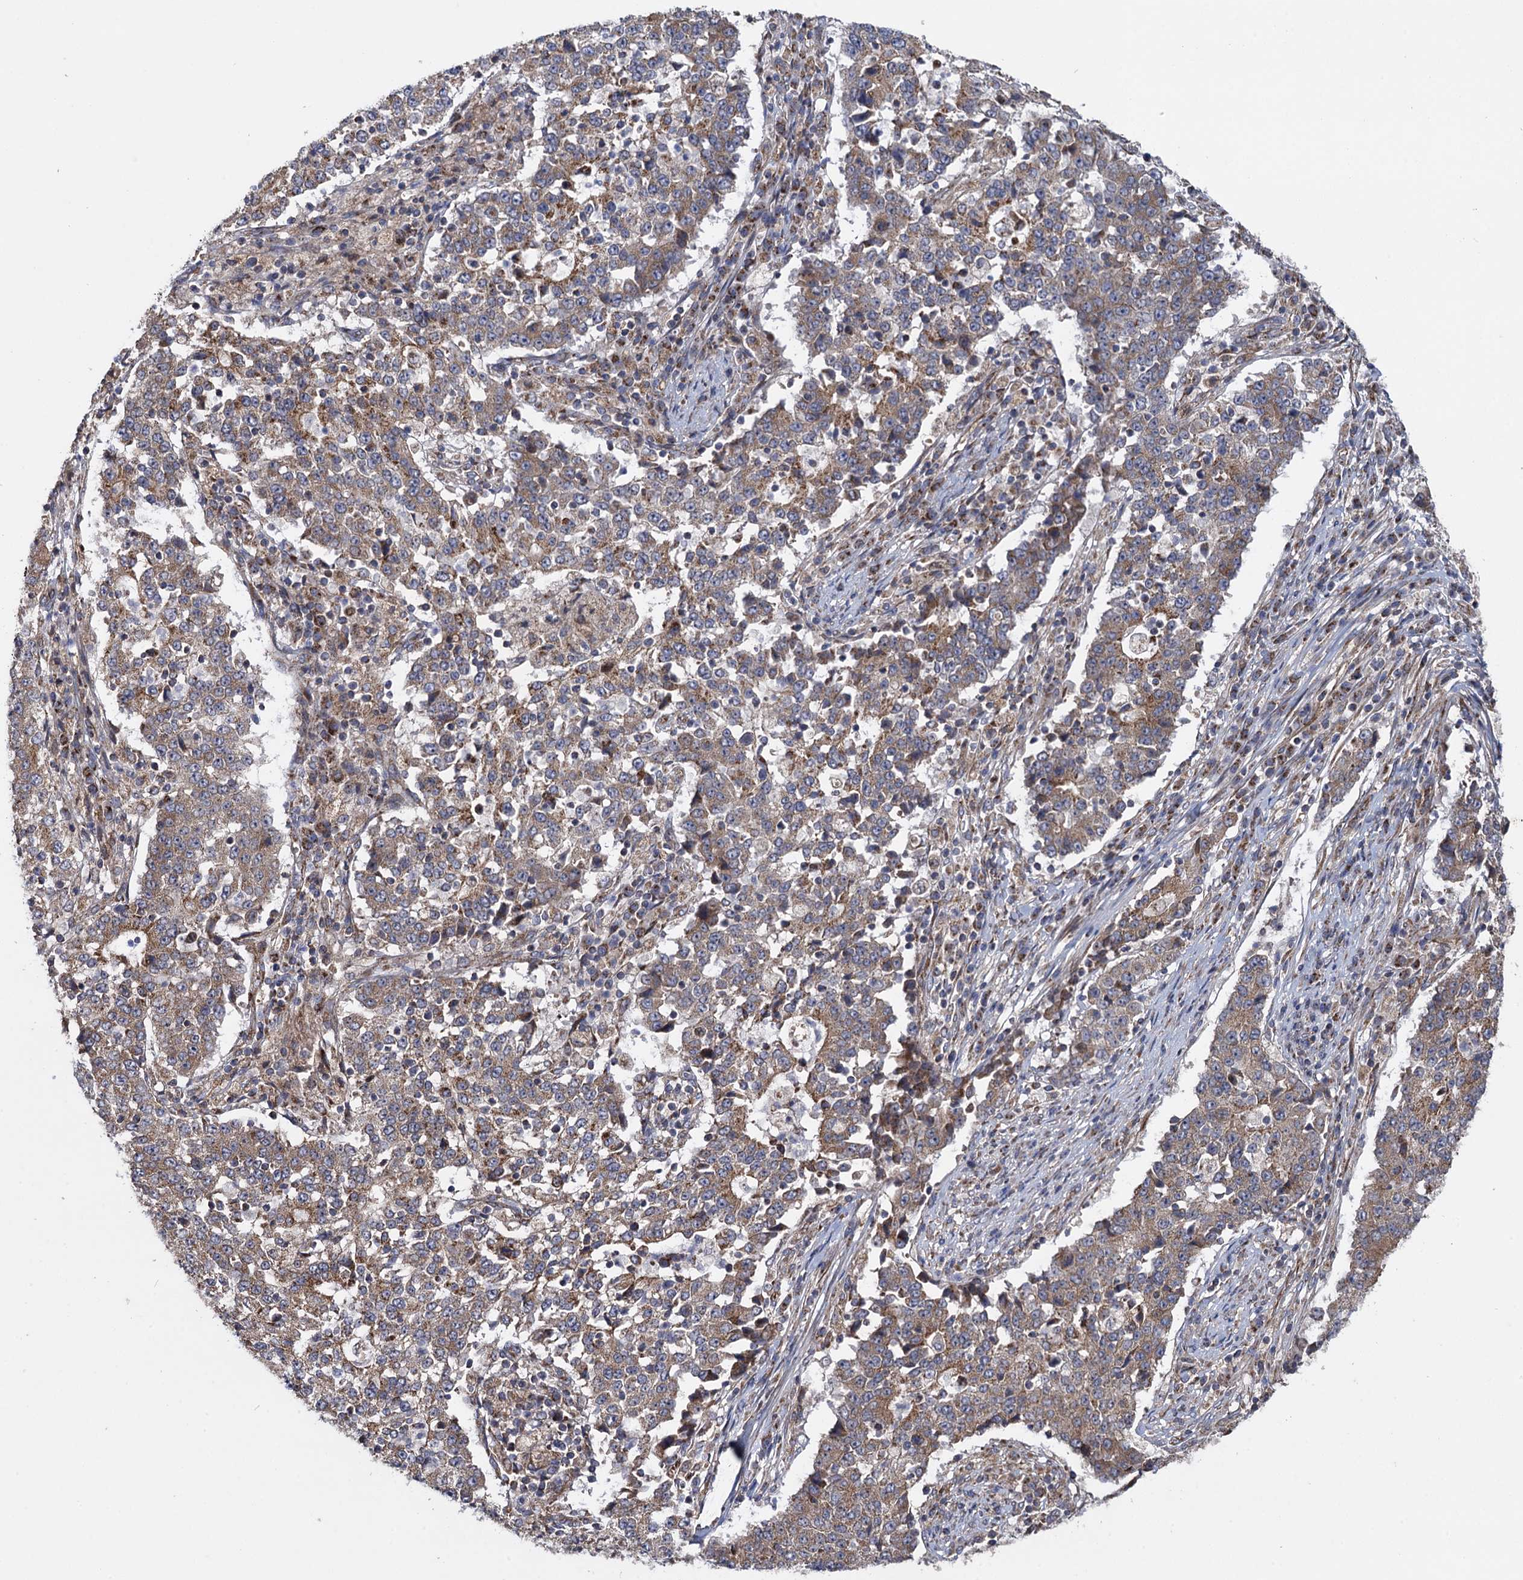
{"staining": {"intensity": "moderate", "quantity": ">75%", "location": "cytoplasmic/membranous"}, "tissue": "stomach cancer", "cell_type": "Tumor cells", "image_type": "cancer", "snomed": [{"axis": "morphology", "description": "Adenocarcinoma, NOS"}, {"axis": "topography", "description": "Stomach"}], "caption": "A histopathology image of stomach cancer (adenocarcinoma) stained for a protein exhibits moderate cytoplasmic/membranous brown staining in tumor cells.", "gene": "HAUS1", "patient": {"sex": "male", "age": 59}}